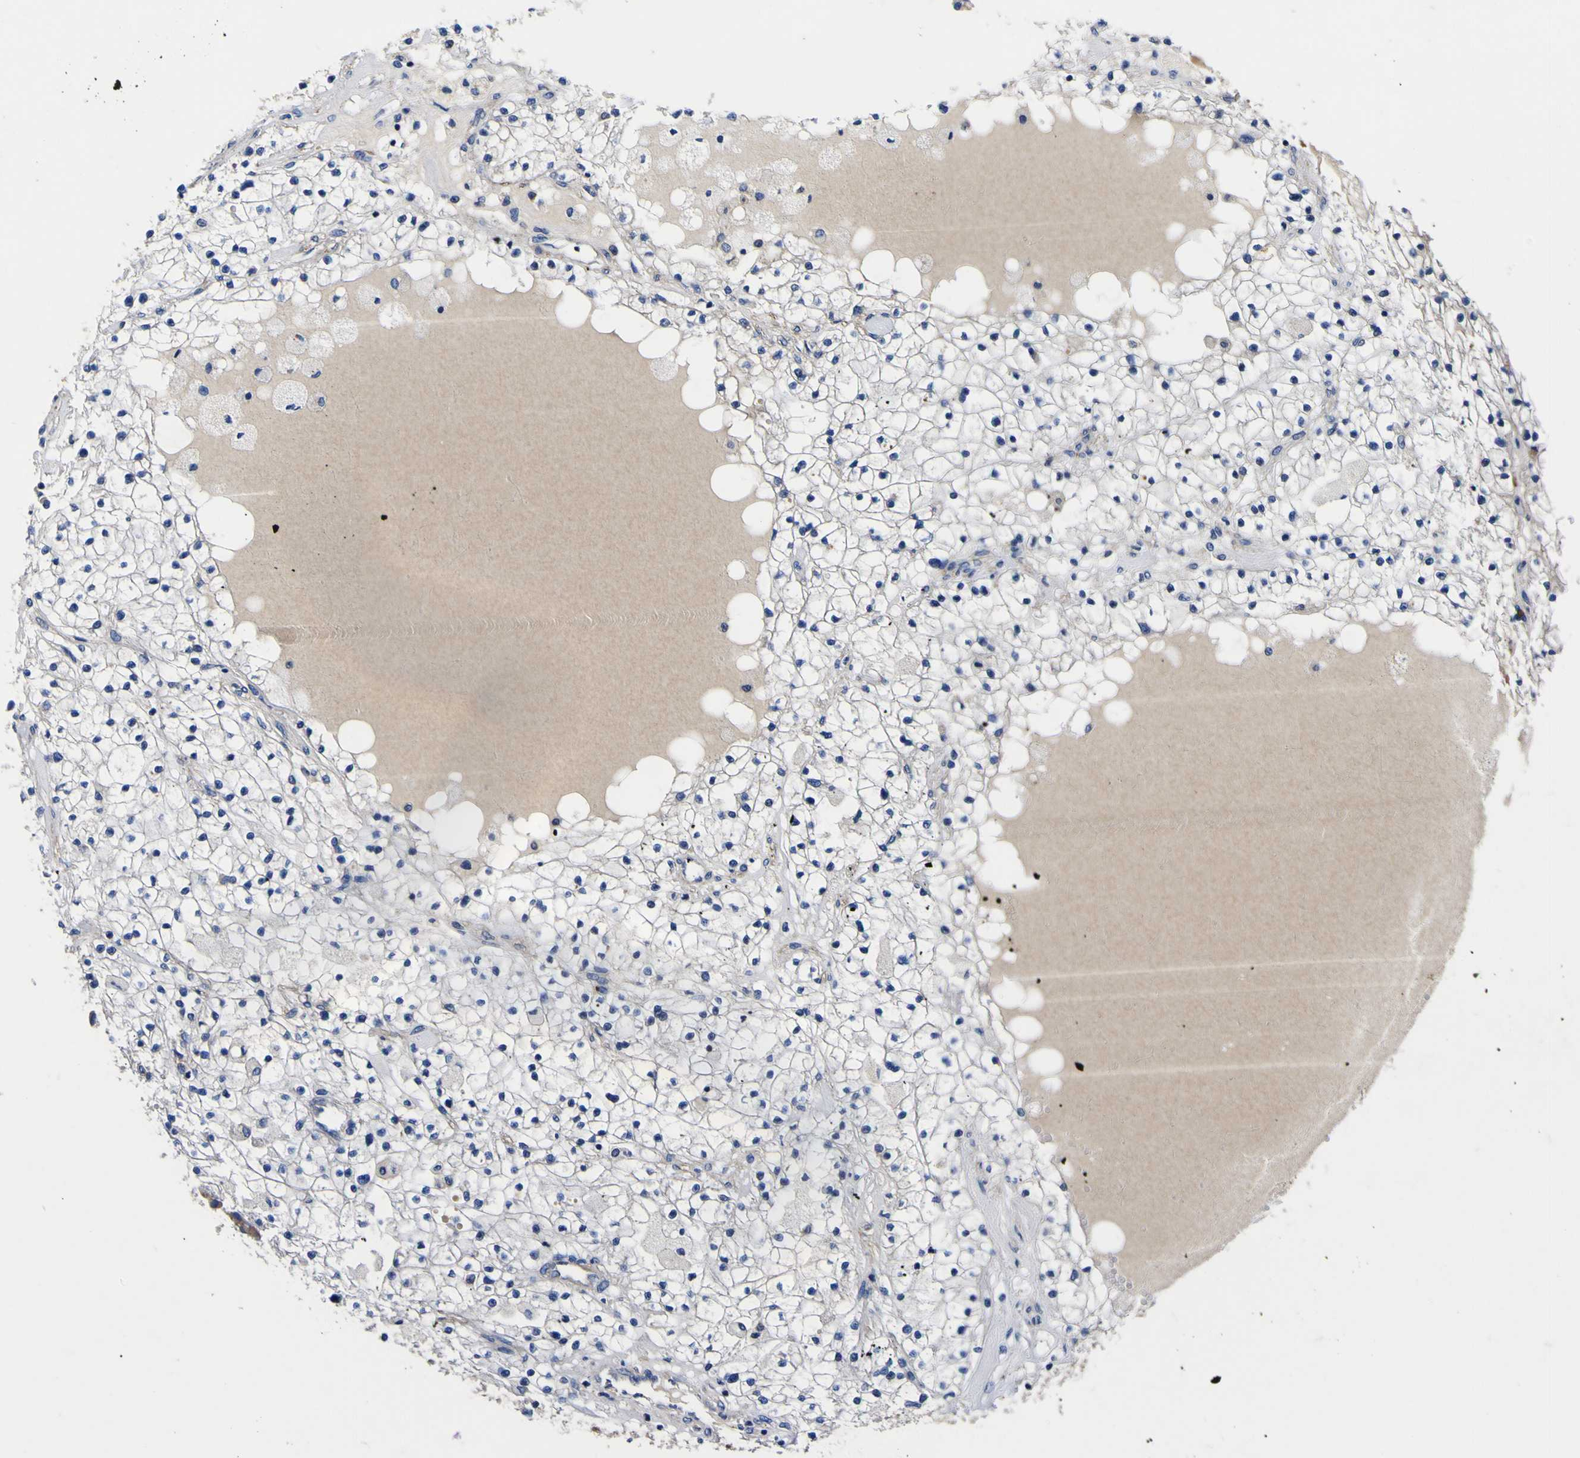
{"staining": {"intensity": "negative", "quantity": "none", "location": "none"}, "tissue": "renal cancer", "cell_type": "Tumor cells", "image_type": "cancer", "snomed": [{"axis": "morphology", "description": "Adenocarcinoma, NOS"}, {"axis": "topography", "description": "Kidney"}], "caption": "IHC histopathology image of neoplastic tissue: adenocarcinoma (renal) stained with DAB (3,3'-diaminobenzidine) displays no significant protein expression in tumor cells.", "gene": "VASN", "patient": {"sex": "male", "age": 68}}